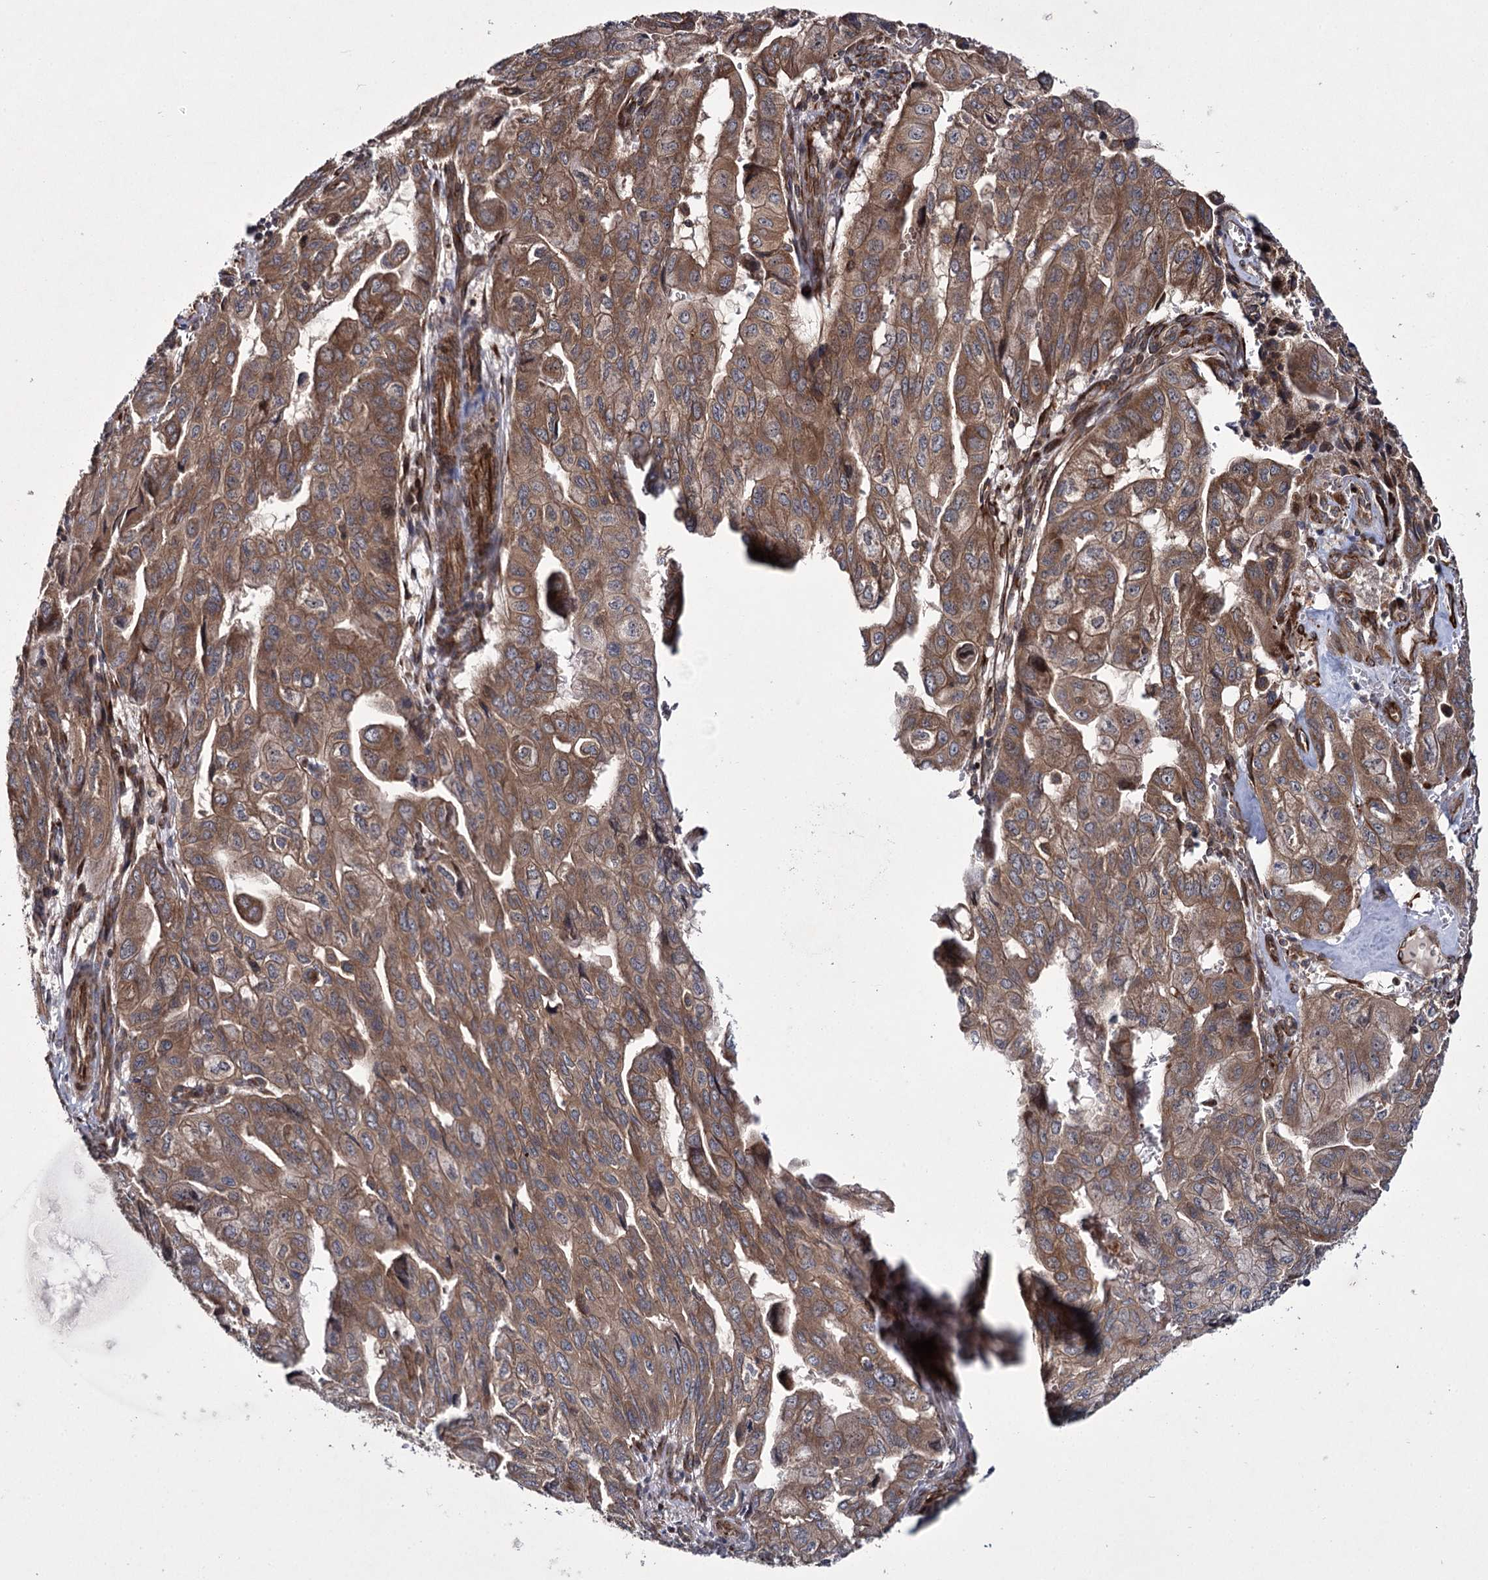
{"staining": {"intensity": "moderate", "quantity": ">75%", "location": "cytoplasmic/membranous"}, "tissue": "pancreatic cancer", "cell_type": "Tumor cells", "image_type": "cancer", "snomed": [{"axis": "morphology", "description": "Adenocarcinoma, NOS"}, {"axis": "topography", "description": "Pancreas"}], "caption": "Protein positivity by immunohistochemistry demonstrates moderate cytoplasmic/membranous positivity in approximately >75% of tumor cells in pancreatic adenocarcinoma.", "gene": "HECTD2", "patient": {"sex": "male", "age": 51}}